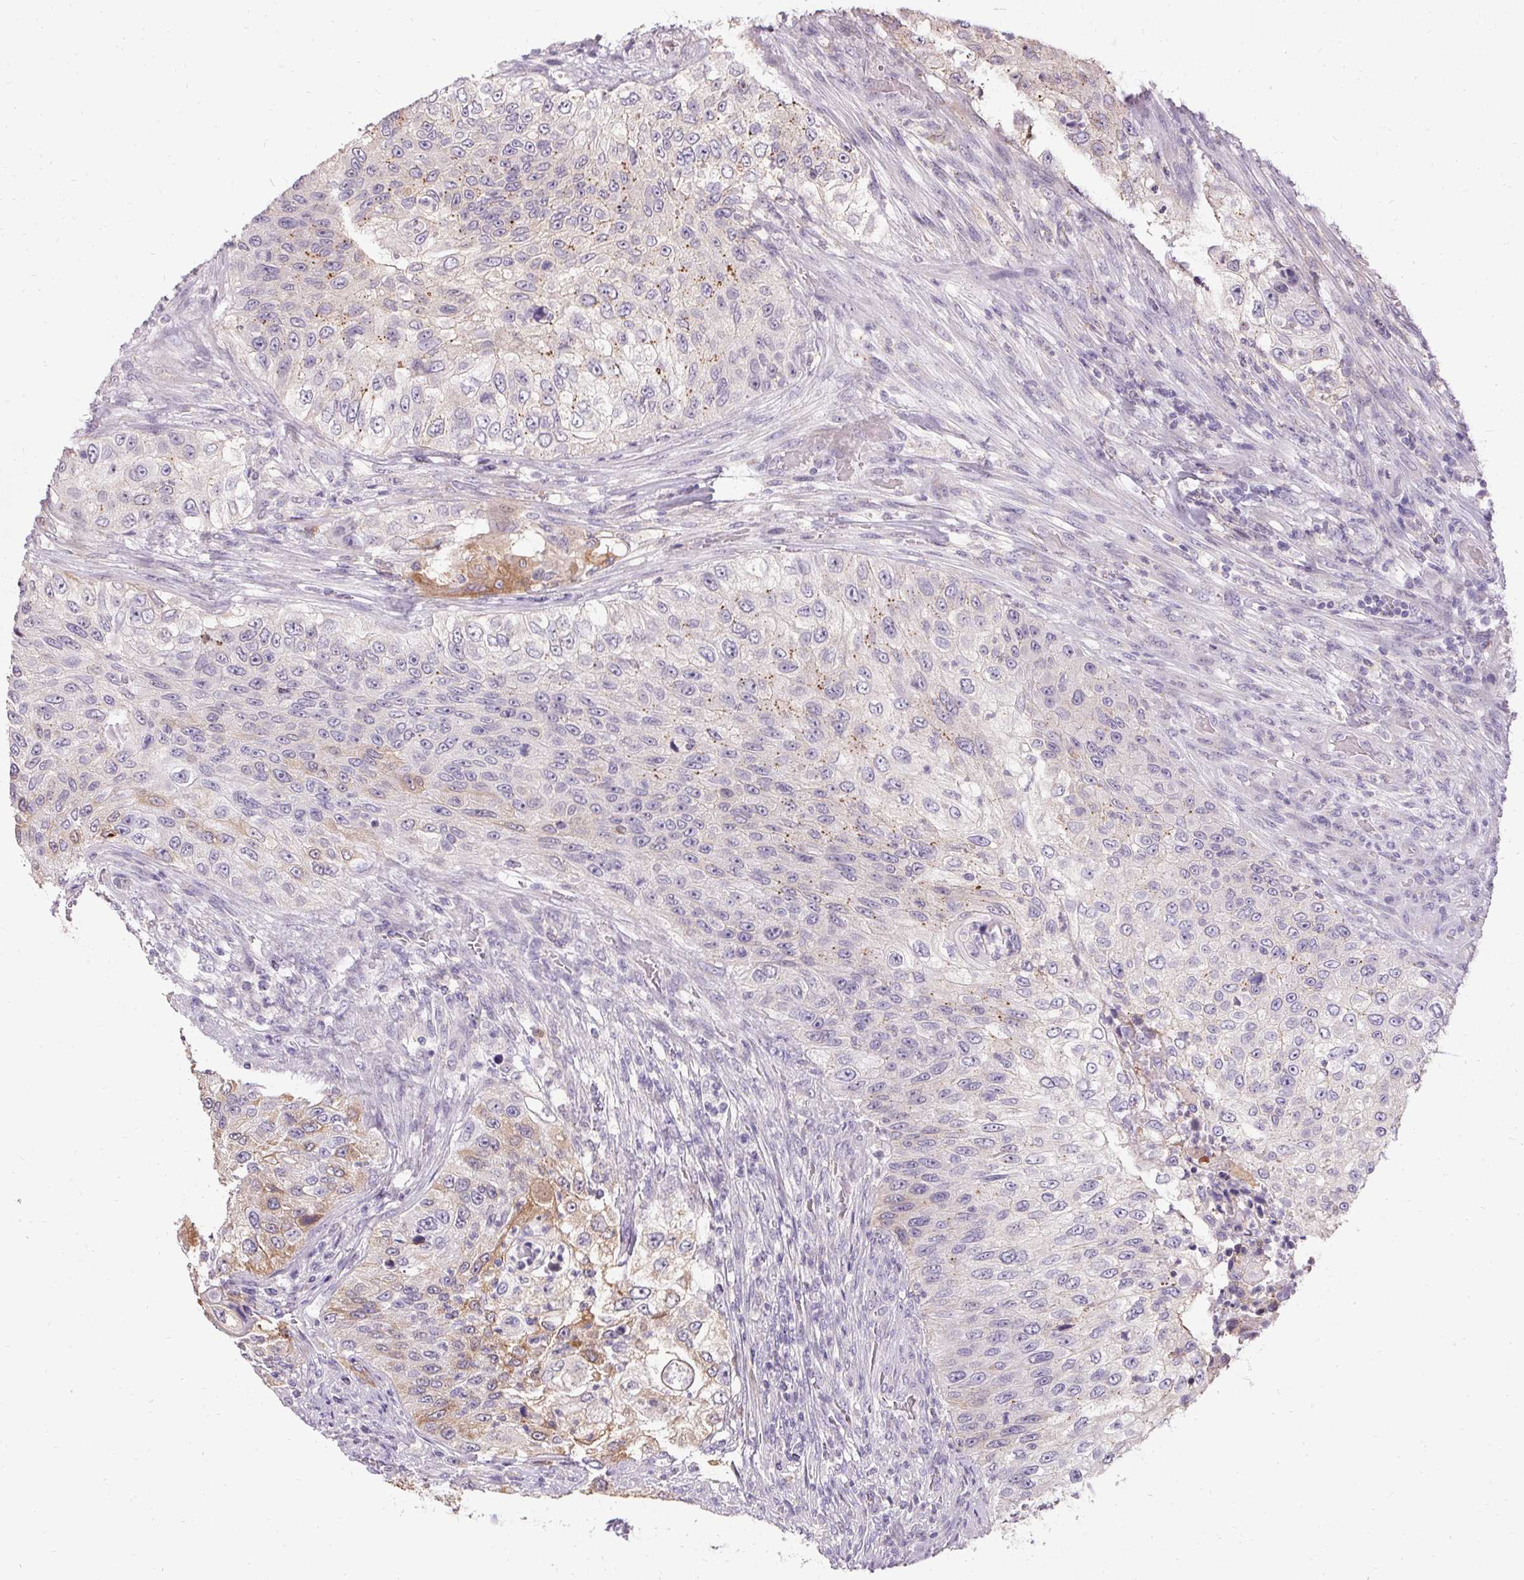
{"staining": {"intensity": "moderate", "quantity": "<25%", "location": "cytoplasmic/membranous"}, "tissue": "urothelial cancer", "cell_type": "Tumor cells", "image_type": "cancer", "snomed": [{"axis": "morphology", "description": "Urothelial carcinoma, High grade"}, {"axis": "topography", "description": "Urinary bladder"}], "caption": "This is a photomicrograph of IHC staining of high-grade urothelial carcinoma, which shows moderate staining in the cytoplasmic/membranous of tumor cells.", "gene": "HSD17B3", "patient": {"sex": "female", "age": 60}}